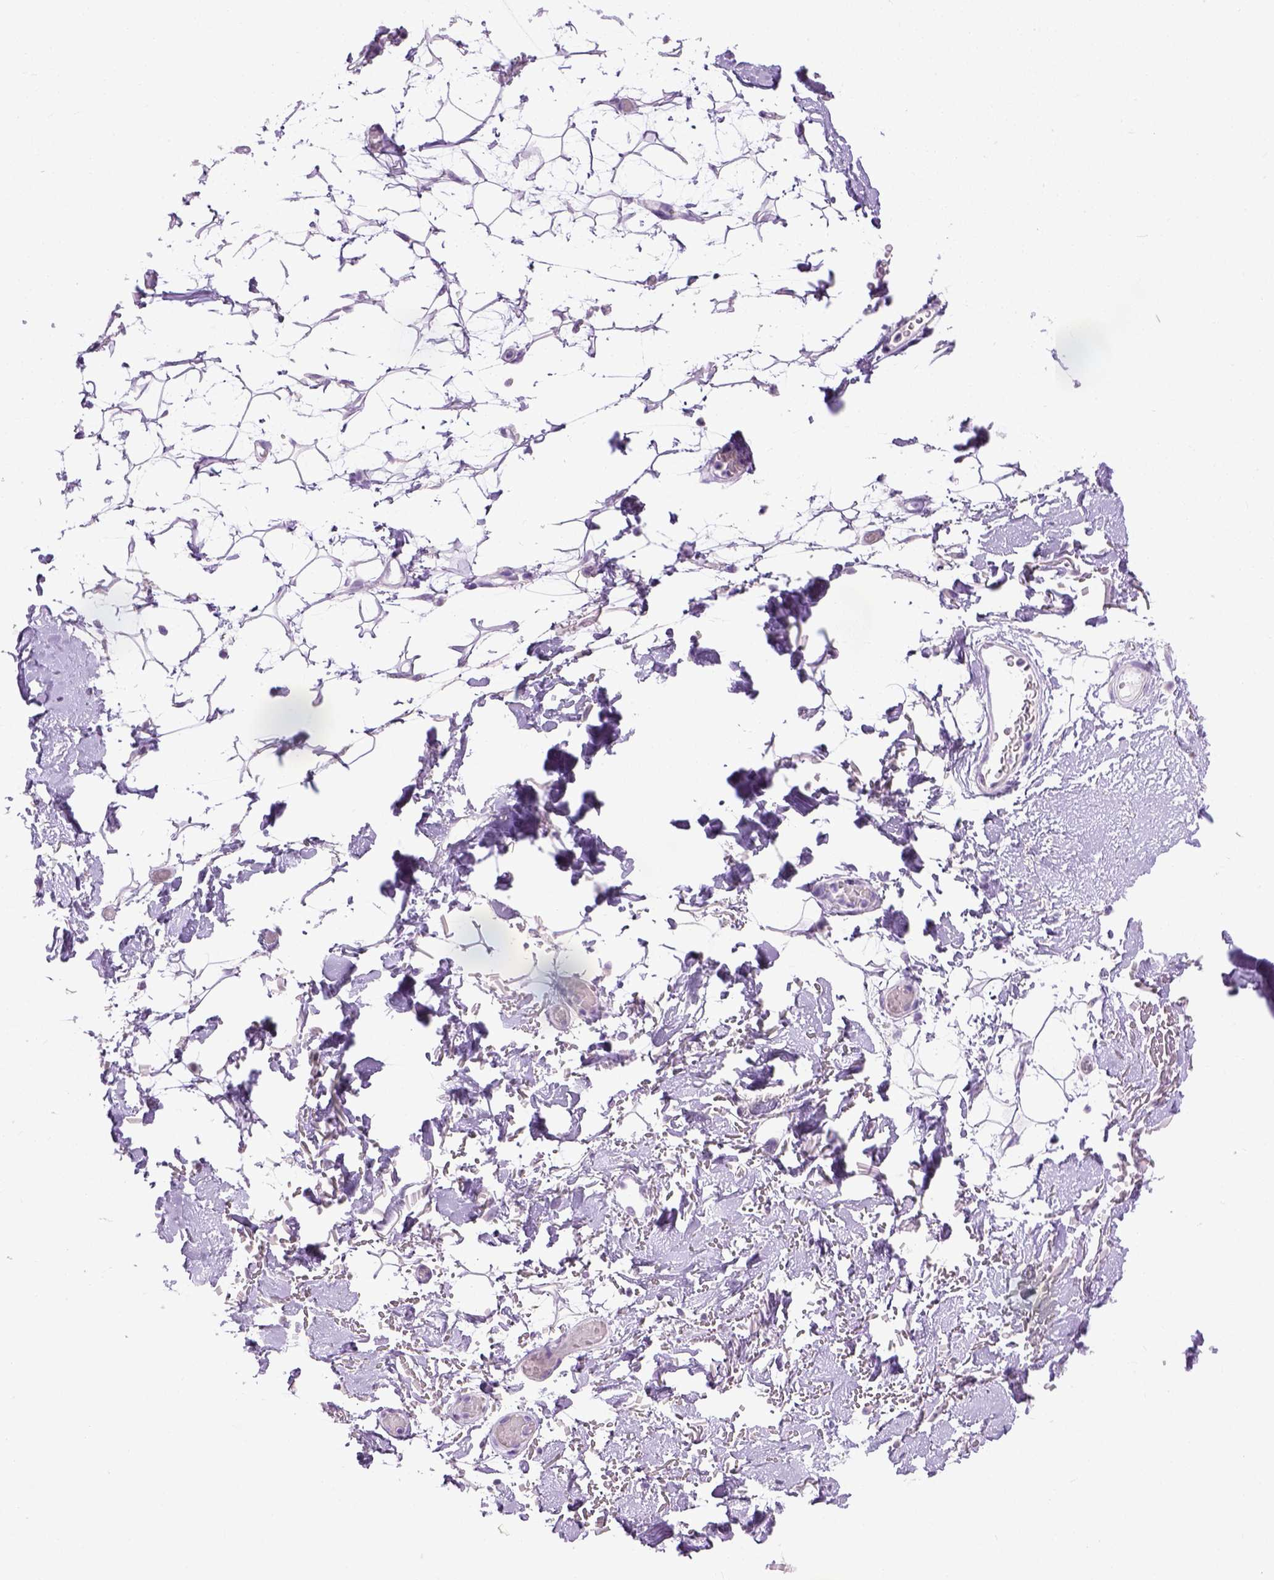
{"staining": {"intensity": "negative", "quantity": "none", "location": "none"}, "tissue": "adipose tissue", "cell_type": "Adipocytes", "image_type": "normal", "snomed": [{"axis": "morphology", "description": "Normal tissue, NOS"}, {"axis": "topography", "description": "Anal"}, {"axis": "topography", "description": "Peripheral nerve tissue"}], "caption": "An IHC histopathology image of unremarkable adipose tissue is shown. There is no staining in adipocytes of adipose tissue. (DAB (3,3'-diaminobenzidine) immunohistochemistry (IHC) with hematoxylin counter stain).", "gene": "CYP24A1", "patient": {"sex": "male", "age": 78}}